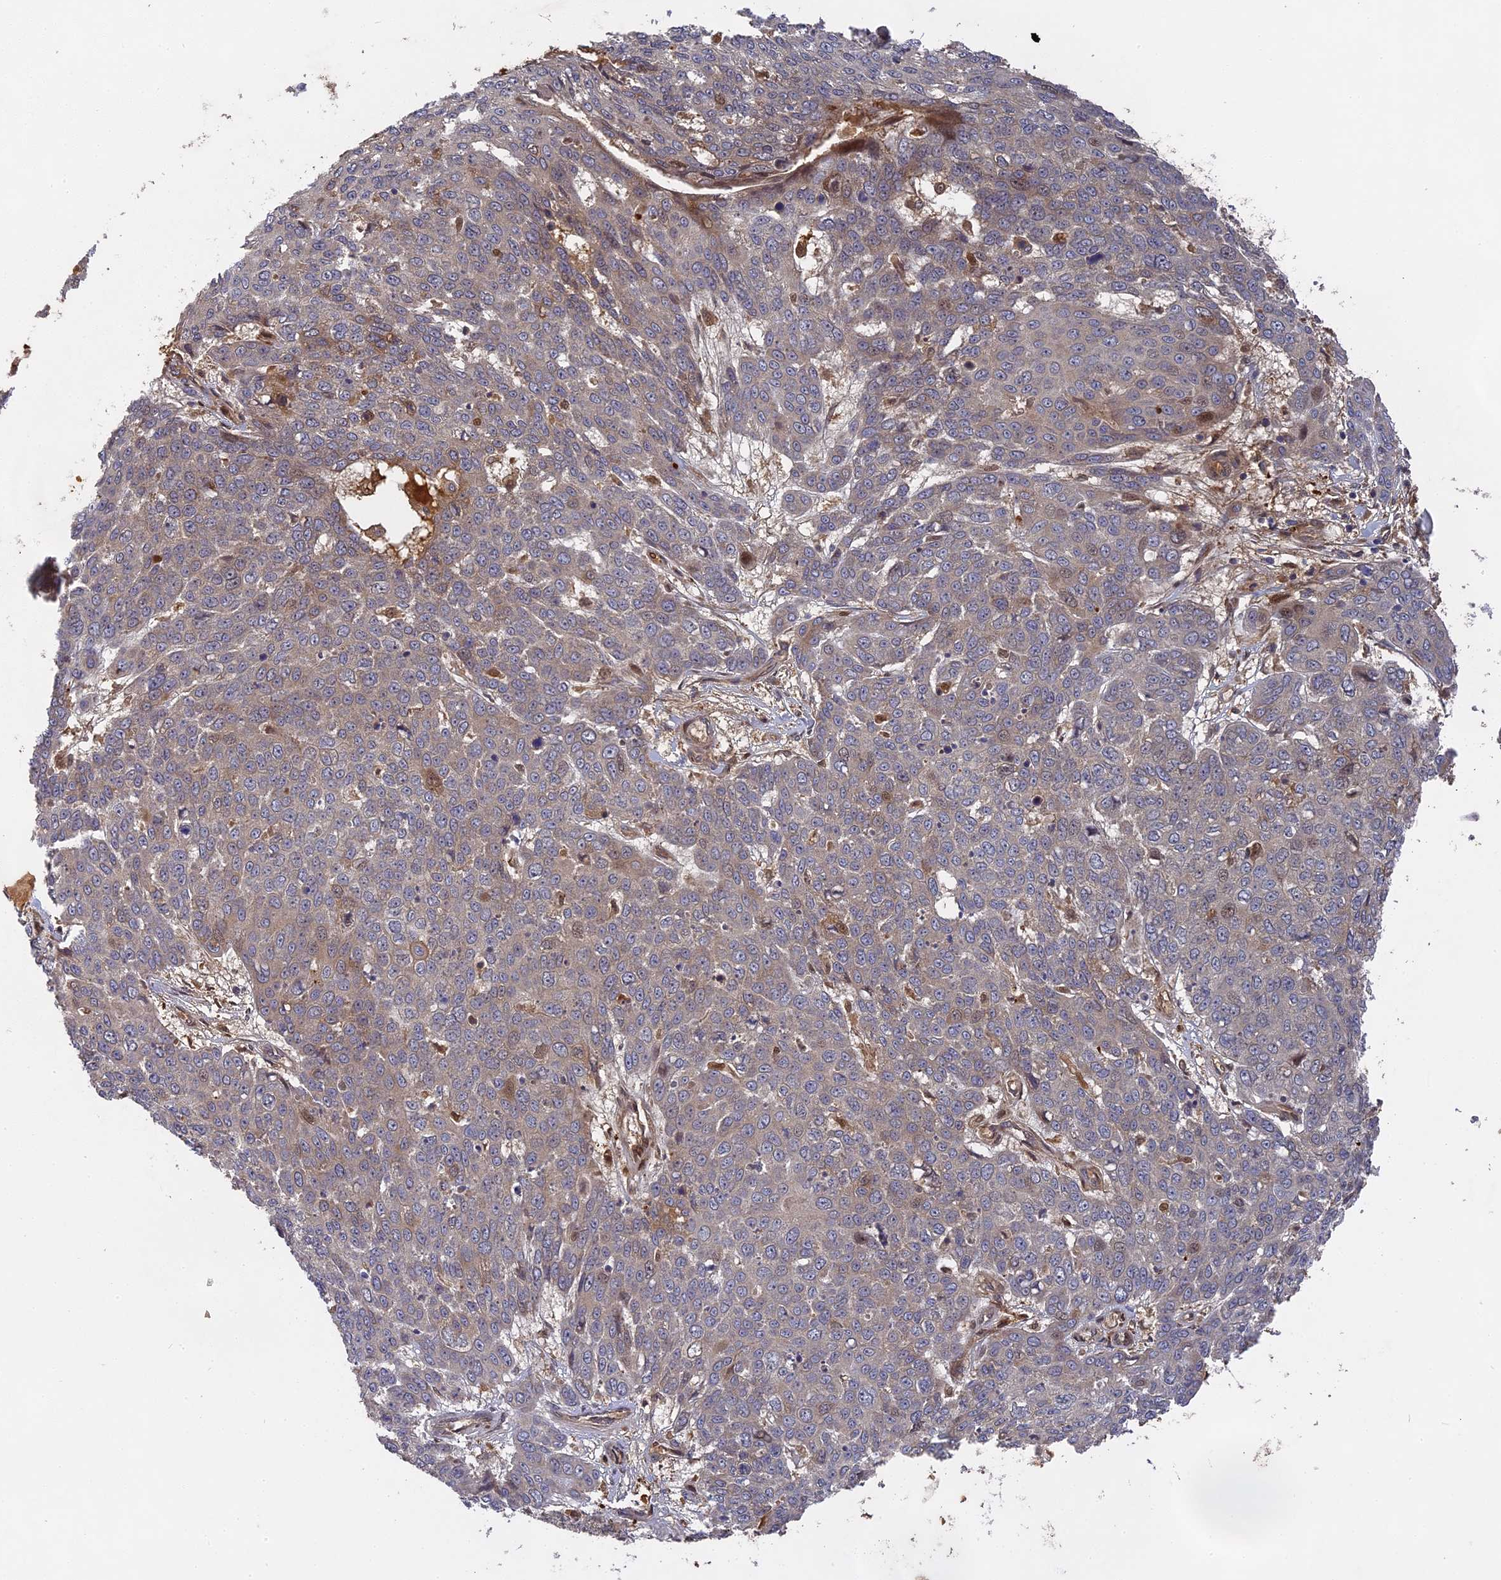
{"staining": {"intensity": "weak", "quantity": "<25%", "location": "cytoplasmic/membranous"}, "tissue": "skin cancer", "cell_type": "Tumor cells", "image_type": "cancer", "snomed": [{"axis": "morphology", "description": "Squamous cell carcinoma, NOS"}, {"axis": "topography", "description": "Skin"}], "caption": "A histopathology image of skin cancer stained for a protein demonstrates no brown staining in tumor cells.", "gene": "TMUB2", "patient": {"sex": "male", "age": 71}}